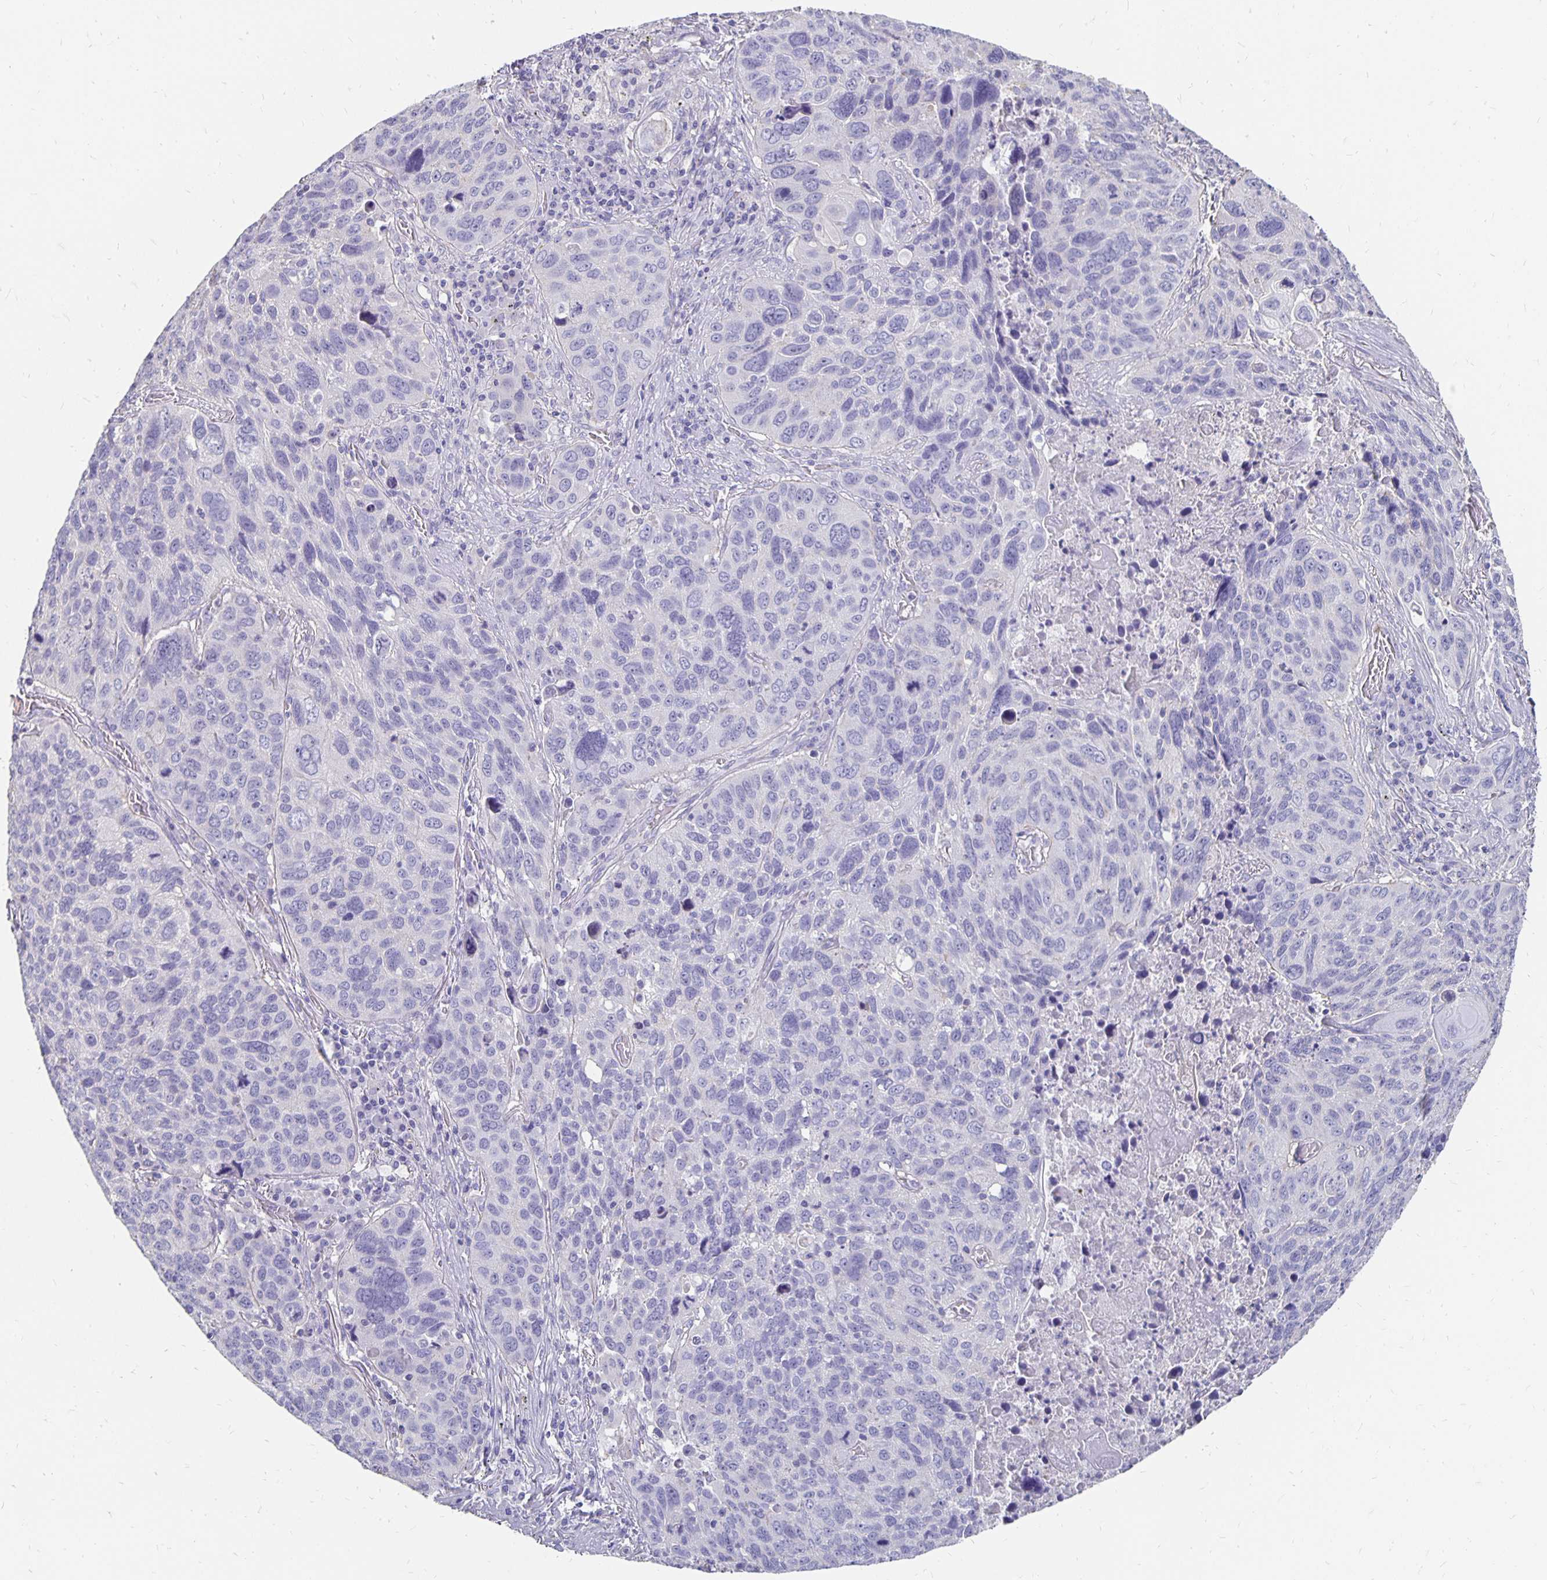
{"staining": {"intensity": "negative", "quantity": "none", "location": "none"}, "tissue": "lung cancer", "cell_type": "Tumor cells", "image_type": "cancer", "snomed": [{"axis": "morphology", "description": "Squamous cell carcinoma, NOS"}, {"axis": "topography", "description": "Lung"}], "caption": "There is no significant positivity in tumor cells of lung squamous cell carcinoma. (IHC, brightfield microscopy, high magnification).", "gene": "APOB", "patient": {"sex": "male", "age": 68}}